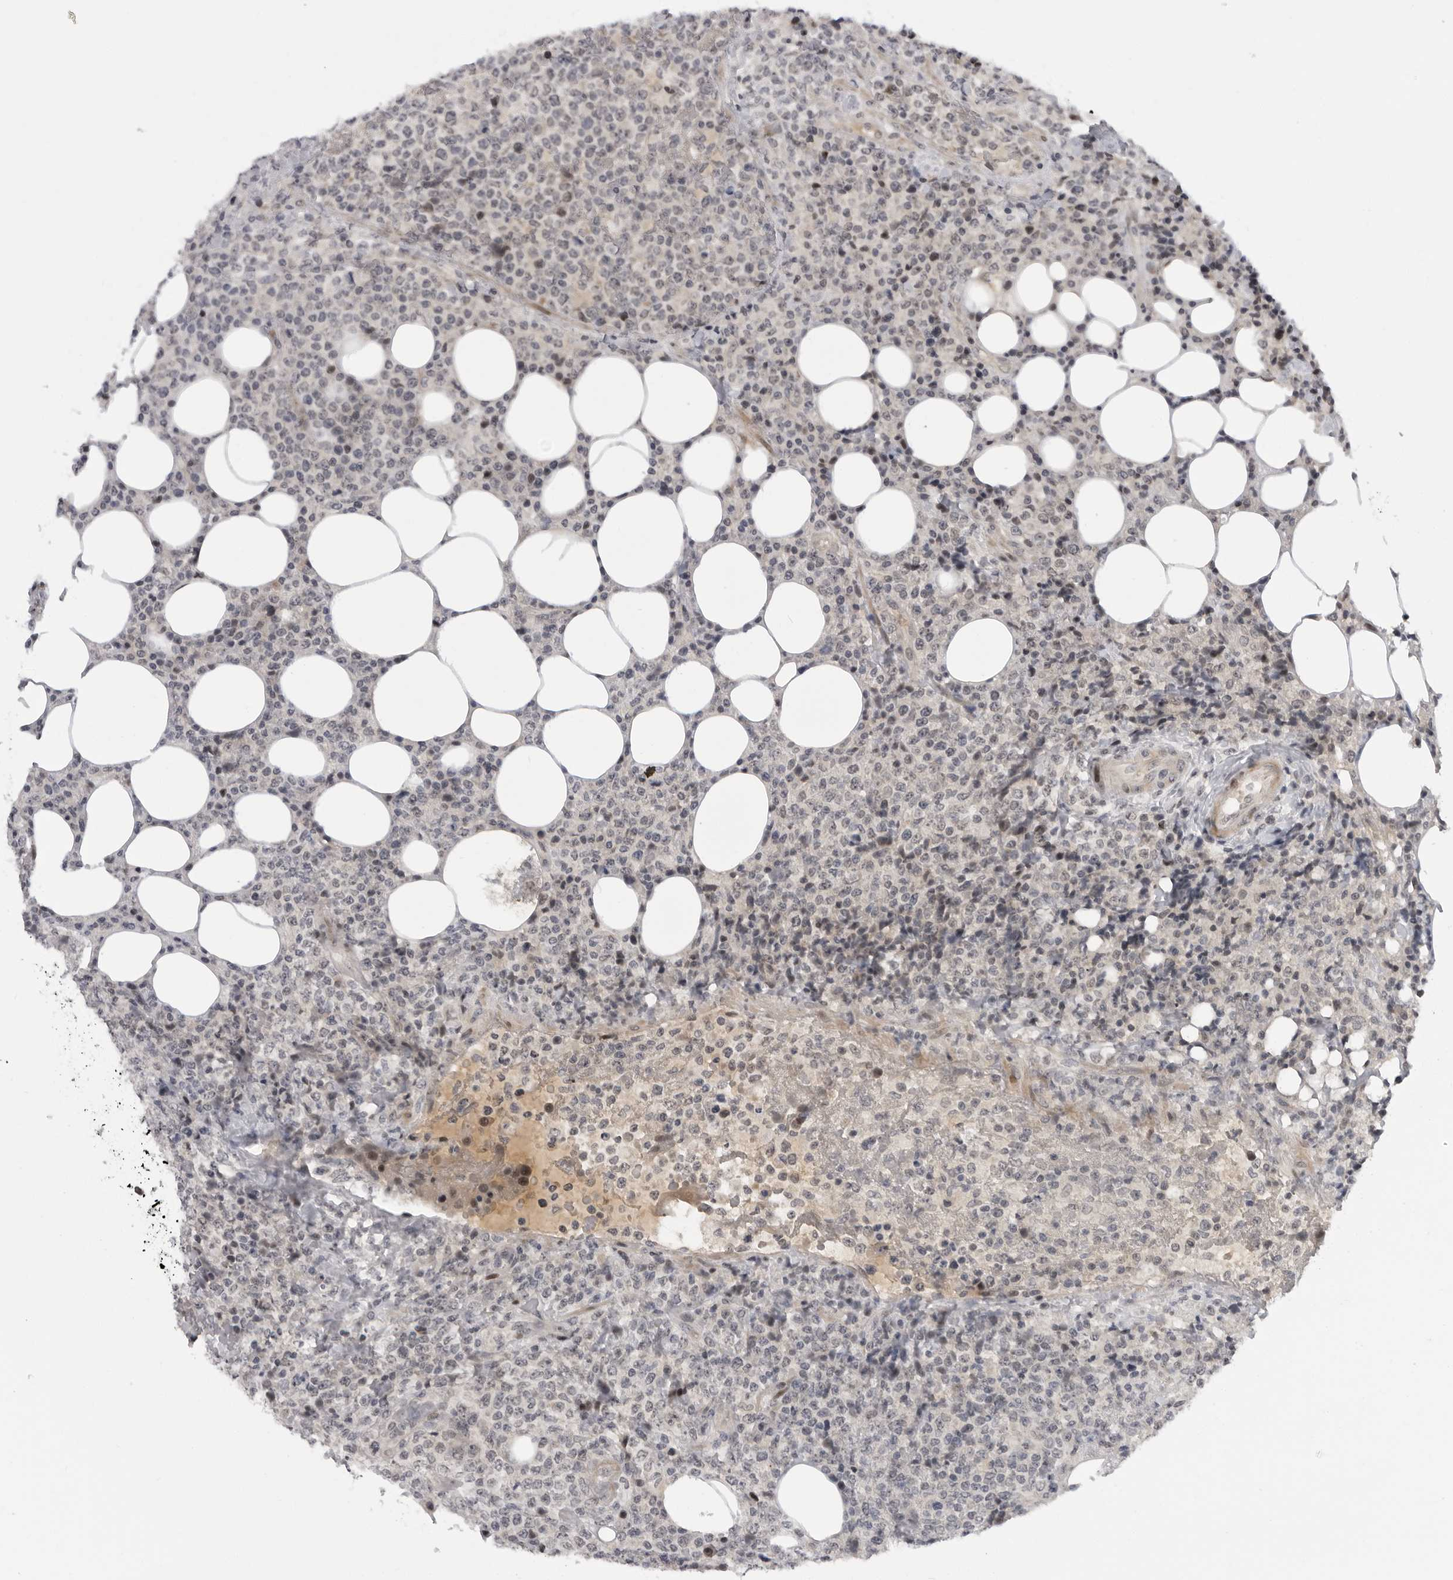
{"staining": {"intensity": "negative", "quantity": "none", "location": "none"}, "tissue": "lymphoma", "cell_type": "Tumor cells", "image_type": "cancer", "snomed": [{"axis": "morphology", "description": "Malignant lymphoma, non-Hodgkin's type, High grade"}, {"axis": "topography", "description": "Lymph node"}], "caption": "Tumor cells are negative for protein expression in human high-grade malignant lymphoma, non-Hodgkin's type. (Stains: DAB immunohistochemistry with hematoxylin counter stain, Microscopy: brightfield microscopy at high magnification).", "gene": "ALPK2", "patient": {"sex": "male", "age": 13}}